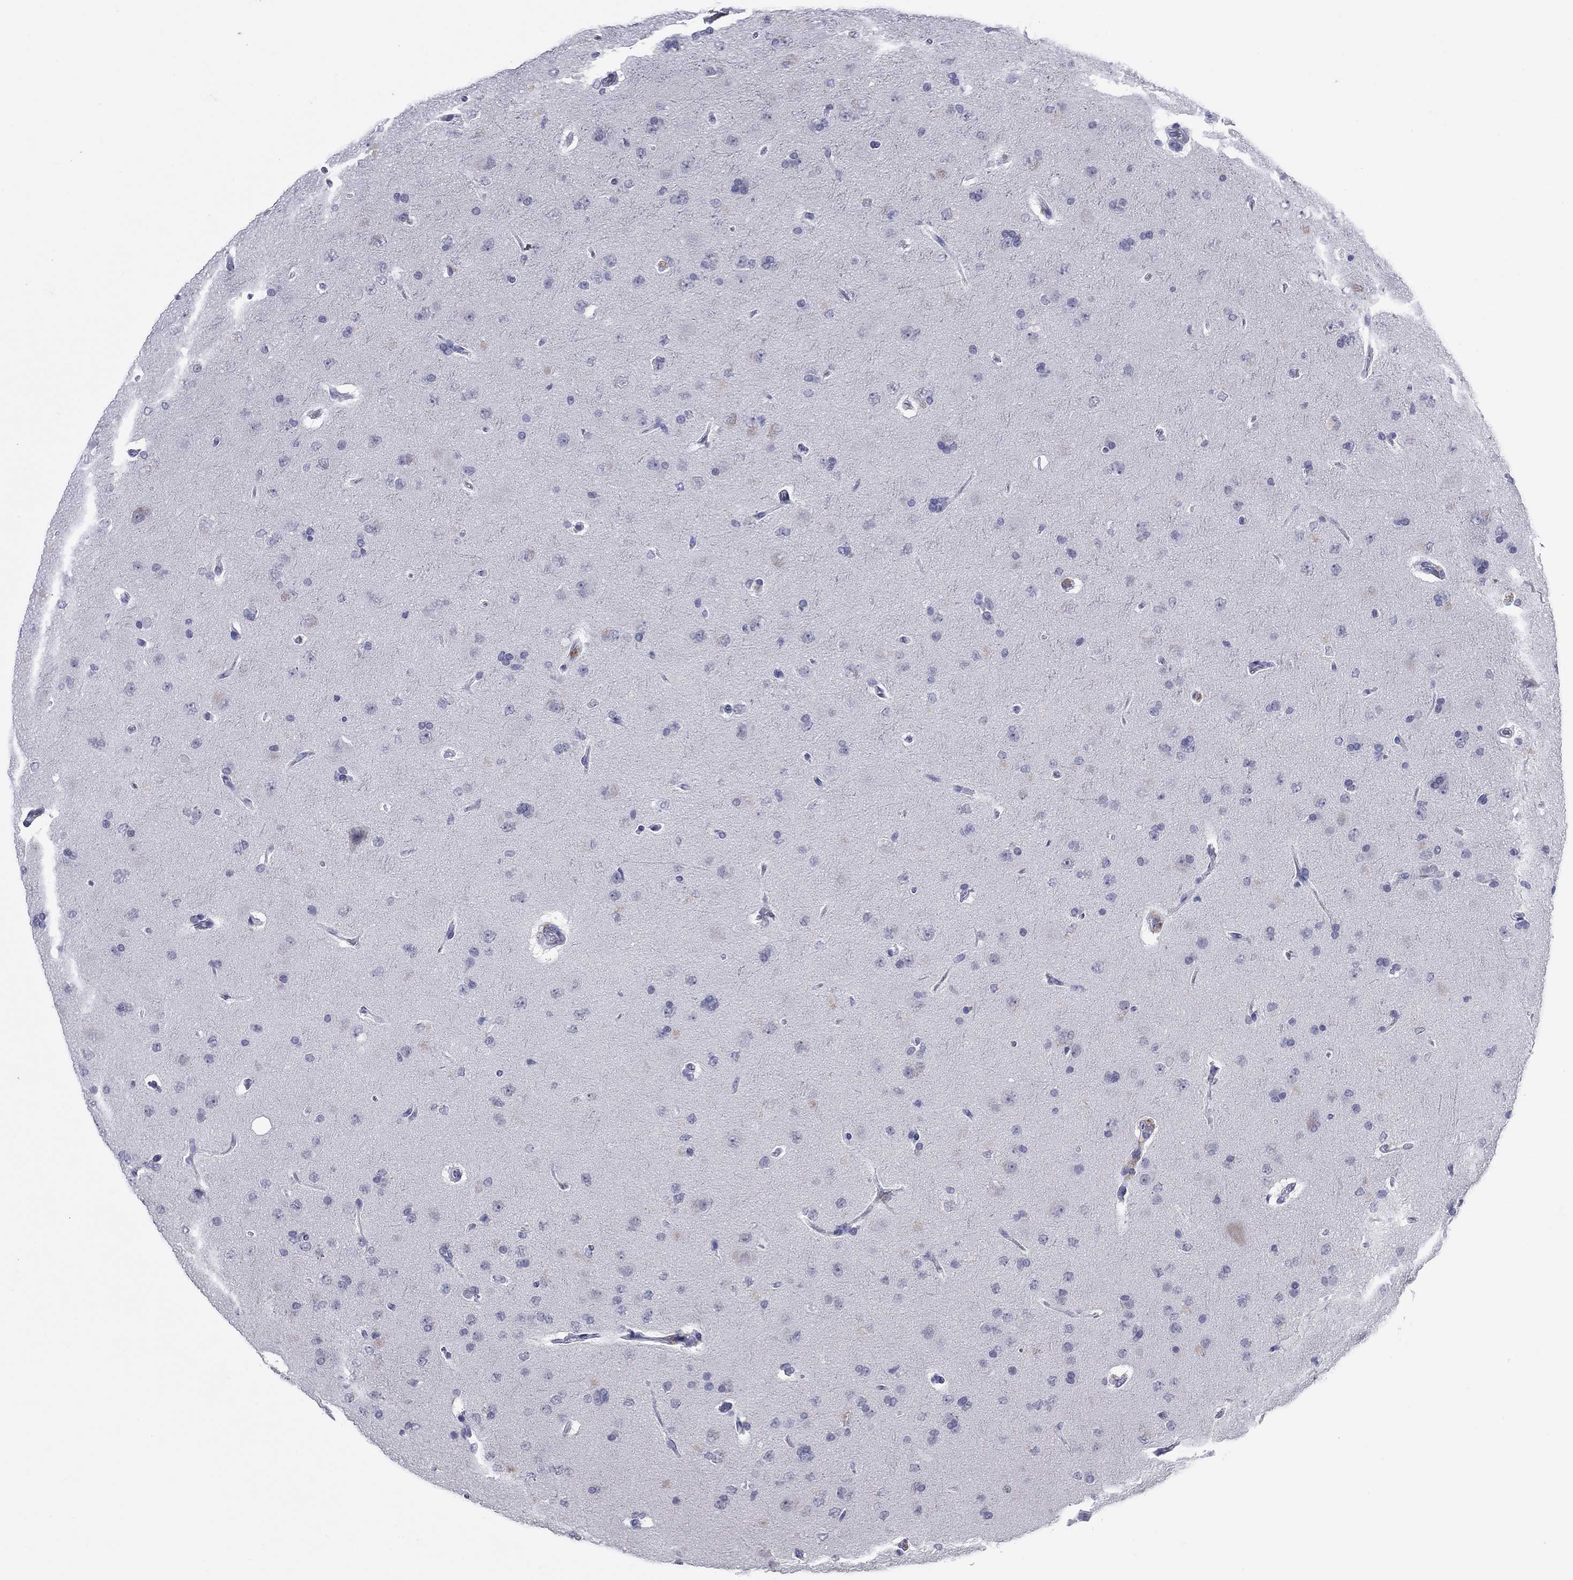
{"staining": {"intensity": "negative", "quantity": "none", "location": "none"}, "tissue": "glioma", "cell_type": "Tumor cells", "image_type": "cancer", "snomed": [{"axis": "morphology", "description": "Glioma, malignant, NOS"}, {"axis": "topography", "description": "Cerebral cortex"}], "caption": "IHC photomicrograph of glioma (malignant) stained for a protein (brown), which shows no positivity in tumor cells.", "gene": "KRT75", "patient": {"sex": "male", "age": 58}}